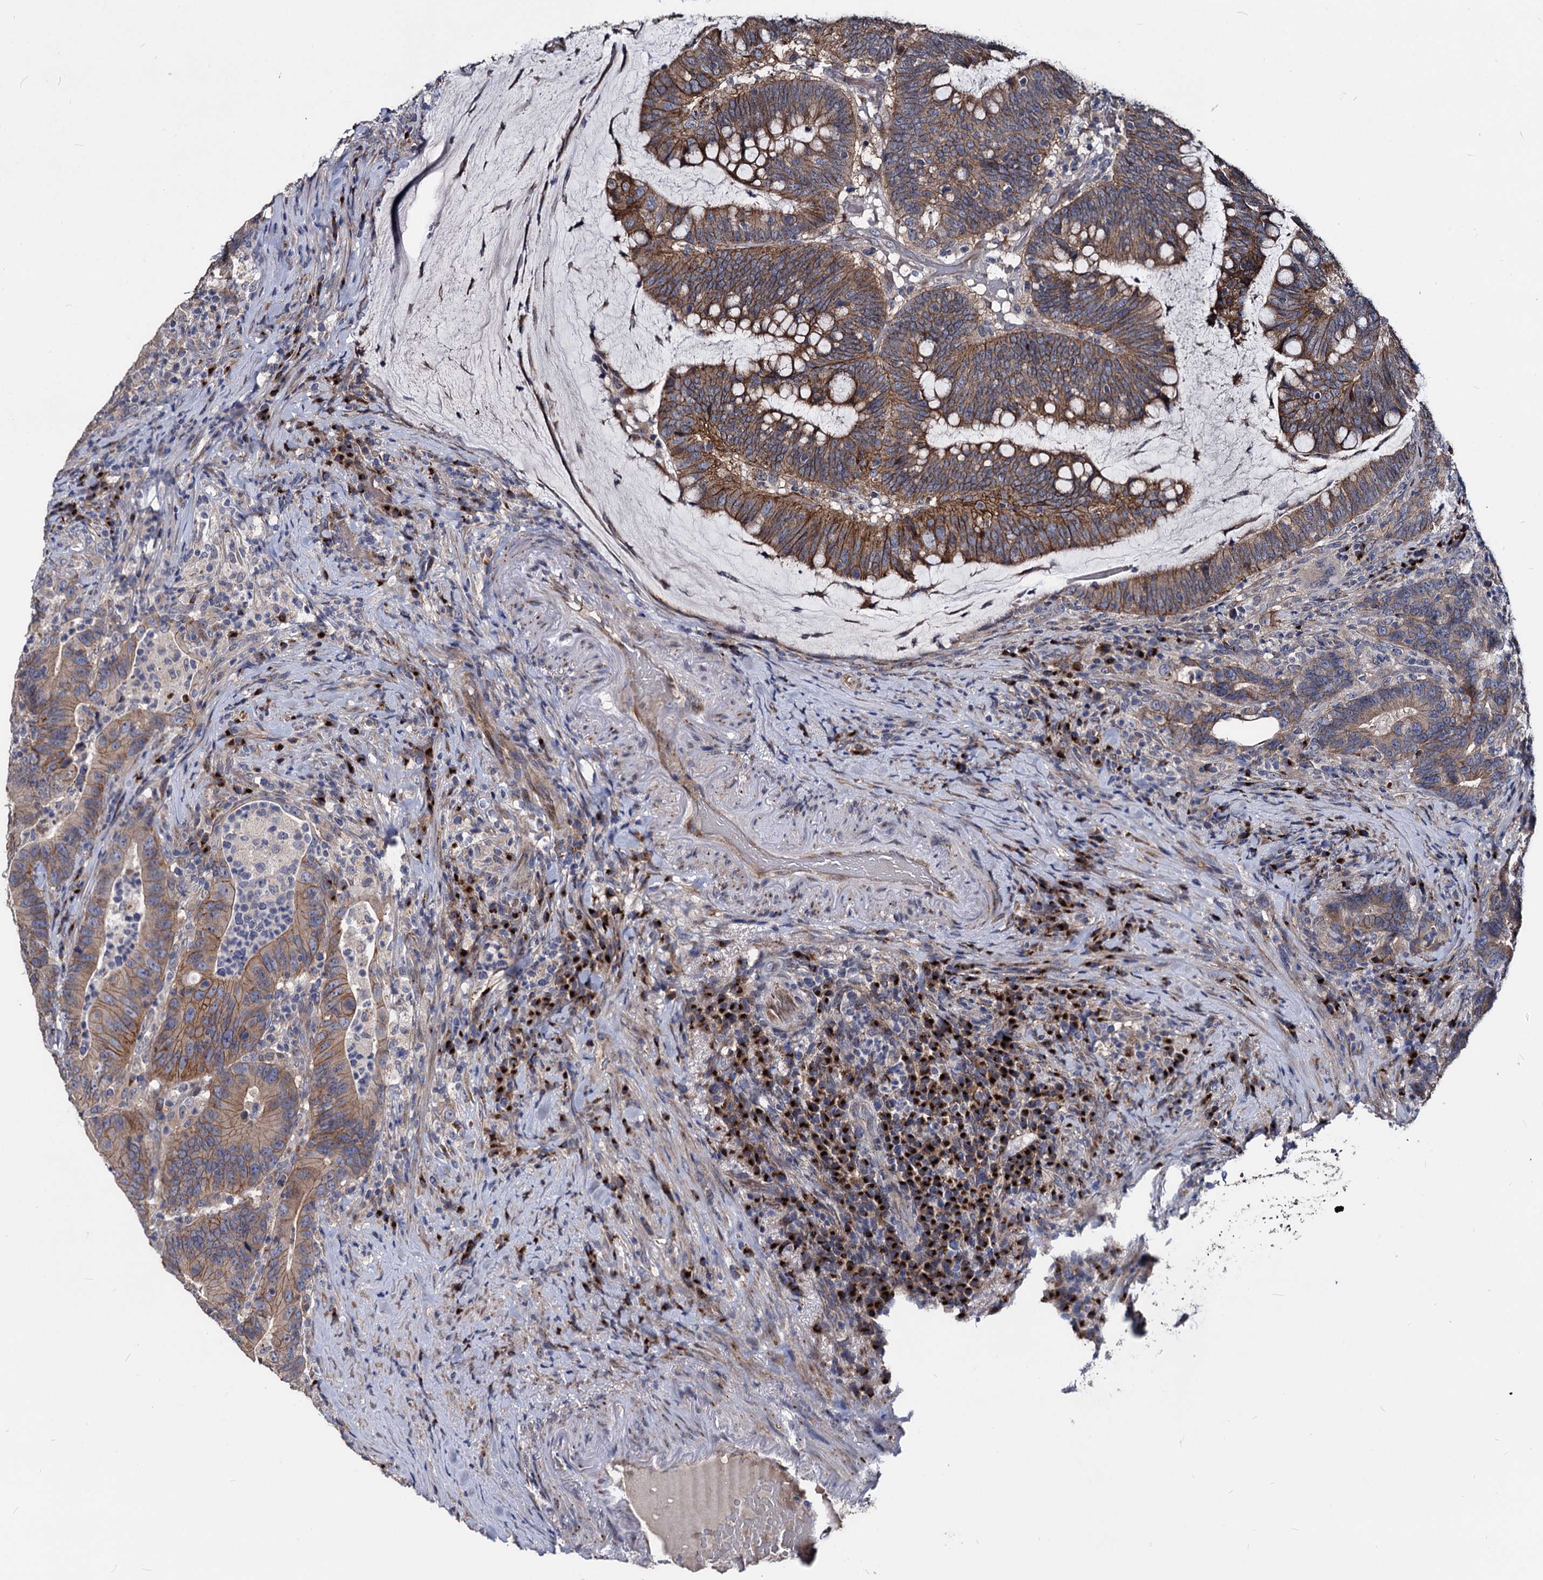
{"staining": {"intensity": "strong", "quantity": ">75%", "location": "cytoplasmic/membranous"}, "tissue": "colorectal cancer", "cell_type": "Tumor cells", "image_type": "cancer", "snomed": [{"axis": "morphology", "description": "Adenocarcinoma, NOS"}, {"axis": "topography", "description": "Colon"}], "caption": "Colorectal cancer tissue displays strong cytoplasmic/membranous positivity in approximately >75% of tumor cells", "gene": "SMAGP", "patient": {"sex": "female", "age": 66}}